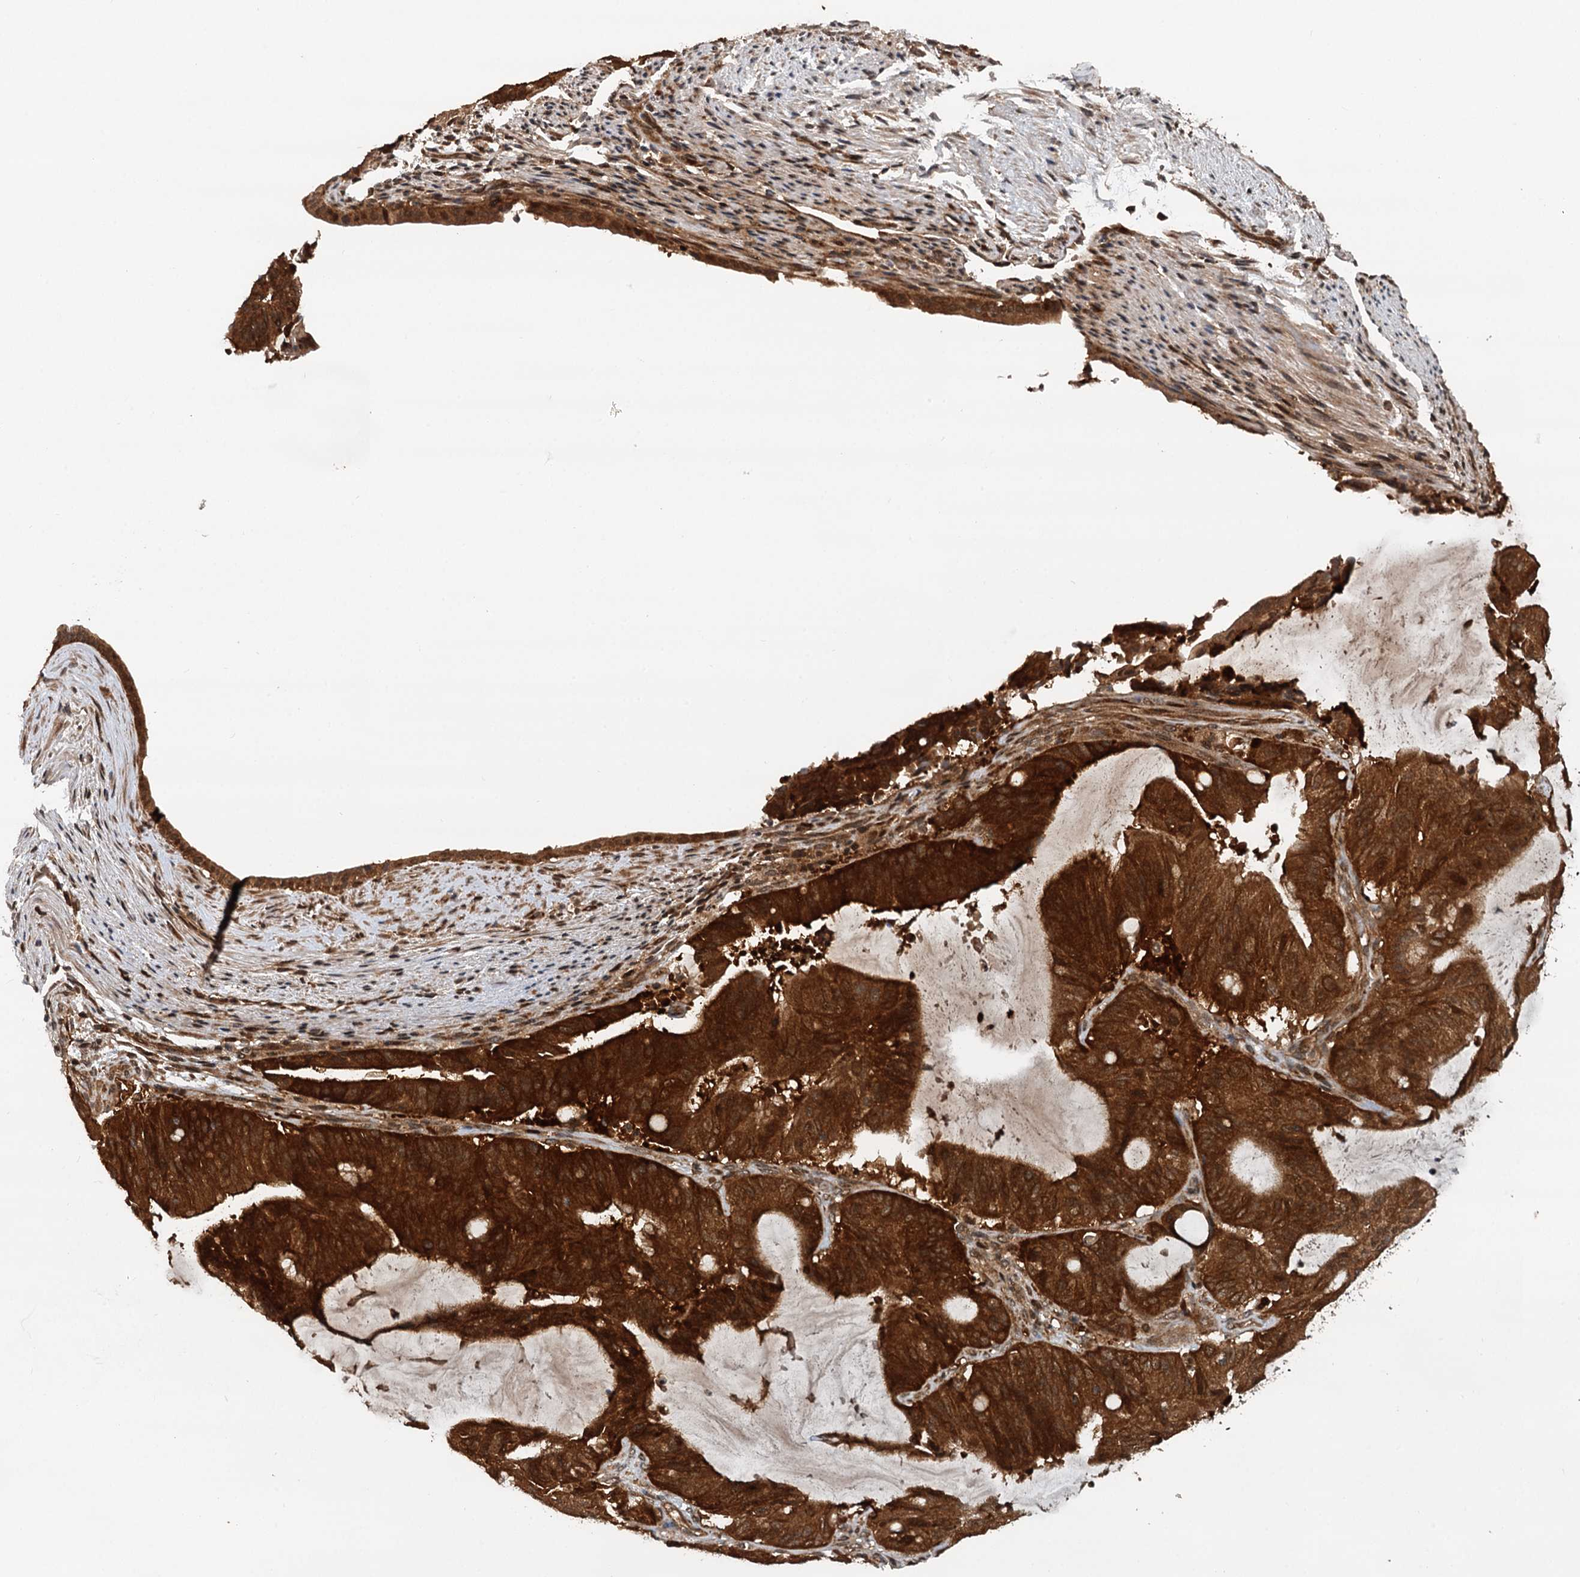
{"staining": {"intensity": "strong", "quantity": ">75%", "location": "cytoplasmic/membranous,nuclear"}, "tissue": "liver cancer", "cell_type": "Tumor cells", "image_type": "cancer", "snomed": [{"axis": "morphology", "description": "Normal tissue, NOS"}, {"axis": "morphology", "description": "Cholangiocarcinoma"}, {"axis": "topography", "description": "Liver"}, {"axis": "topography", "description": "Peripheral nerve tissue"}], "caption": "Immunohistochemical staining of cholangiocarcinoma (liver) demonstrates high levels of strong cytoplasmic/membranous and nuclear expression in about >75% of tumor cells.", "gene": "STUB1", "patient": {"sex": "female", "age": 73}}